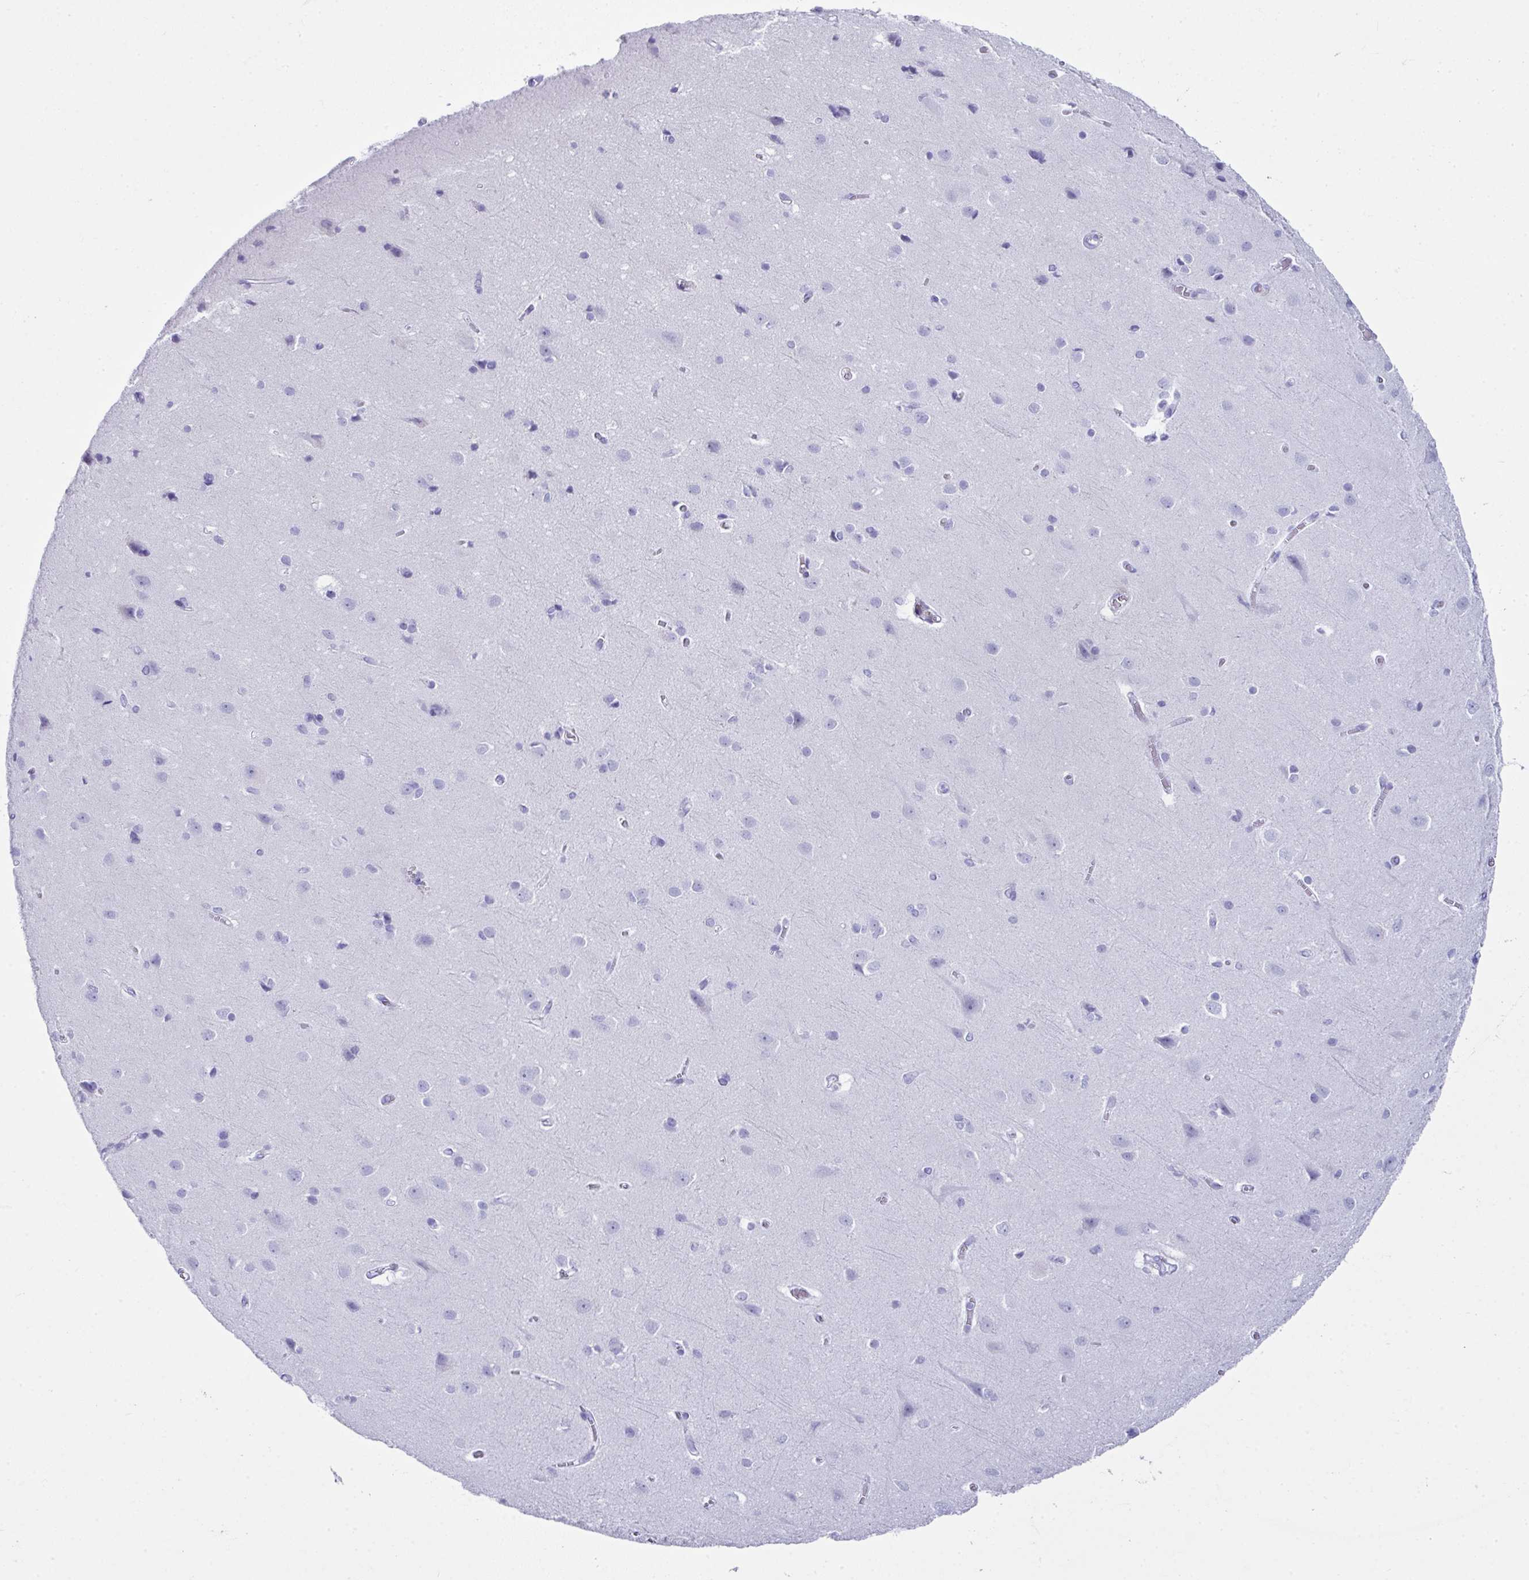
{"staining": {"intensity": "negative", "quantity": "none", "location": "none"}, "tissue": "cerebral cortex", "cell_type": "Endothelial cells", "image_type": "normal", "snomed": [{"axis": "morphology", "description": "Normal tissue, NOS"}, {"axis": "topography", "description": "Cerebral cortex"}], "caption": "DAB immunohistochemical staining of unremarkable cerebral cortex reveals no significant expression in endothelial cells. The staining was performed using DAB (3,3'-diaminobenzidine) to visualize the protein expression in brown, while the nuclei were stained in blue with hematoxylin (Magnification: 20x).", "gene": "LGALS4", "patient": {"sex": "male", "age": 37}}